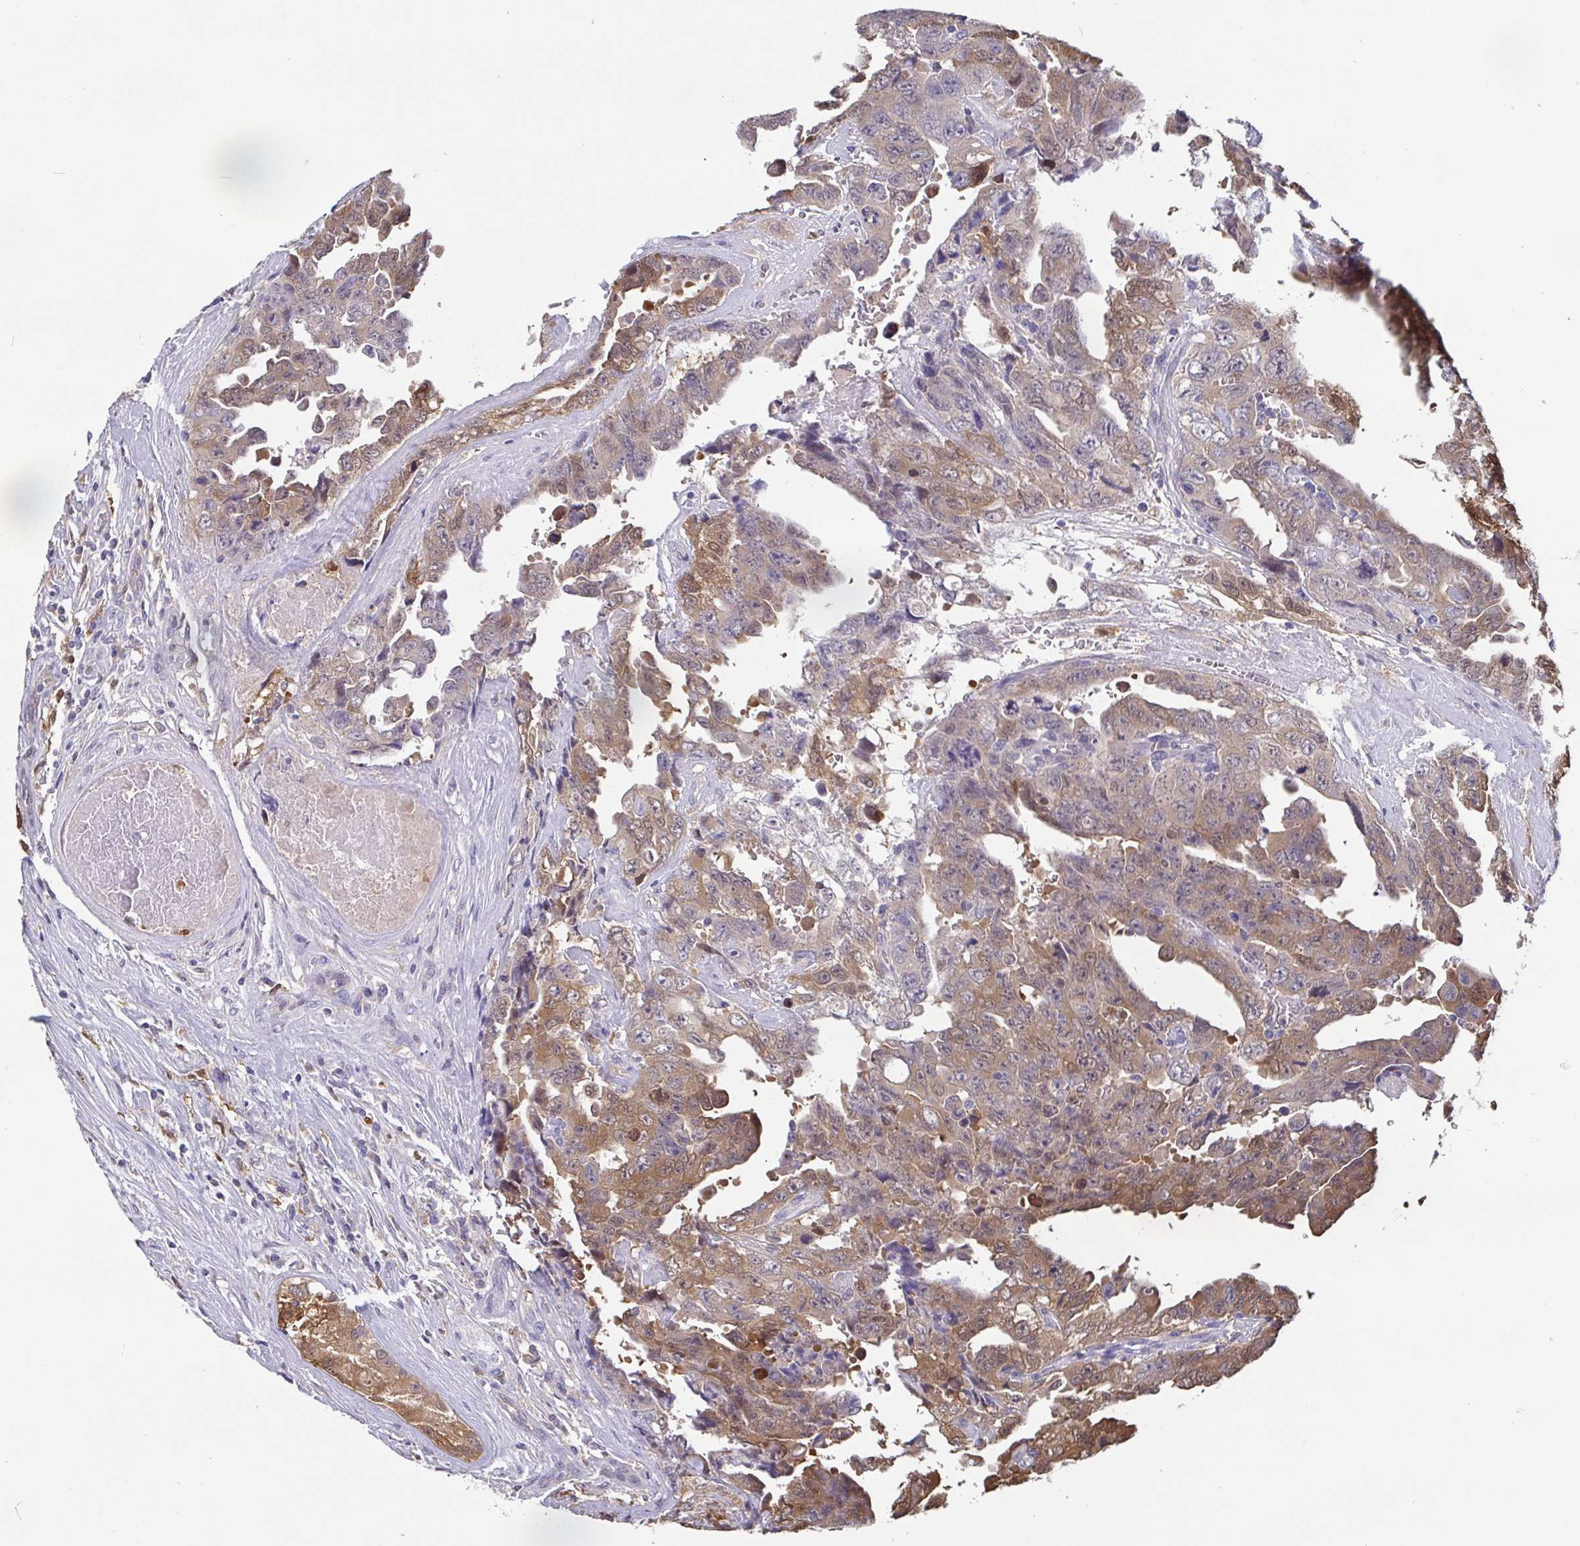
{"staining": {"intensity": "moderate", "quantity": ">75%", "location": "cytoplasmic/membranous"}, "tissue": "testis cancer", "cell_type": "Tumor cells", "image_type": "cancer", "snomed": [{"axis": "morphology", "description": "Carcinoma, Embryonal, NOS"}, {"axis": "topography", "description": "Testis"}], "caption": "Protein staining by immunohistochemistry reveals moderate cytoplasmic/membranous staining in about >75% of tumor cells in testis cancer (embryonal carcinoma).", "gene": "IDH1", "patient": {"sex": "male", "age": 24}}